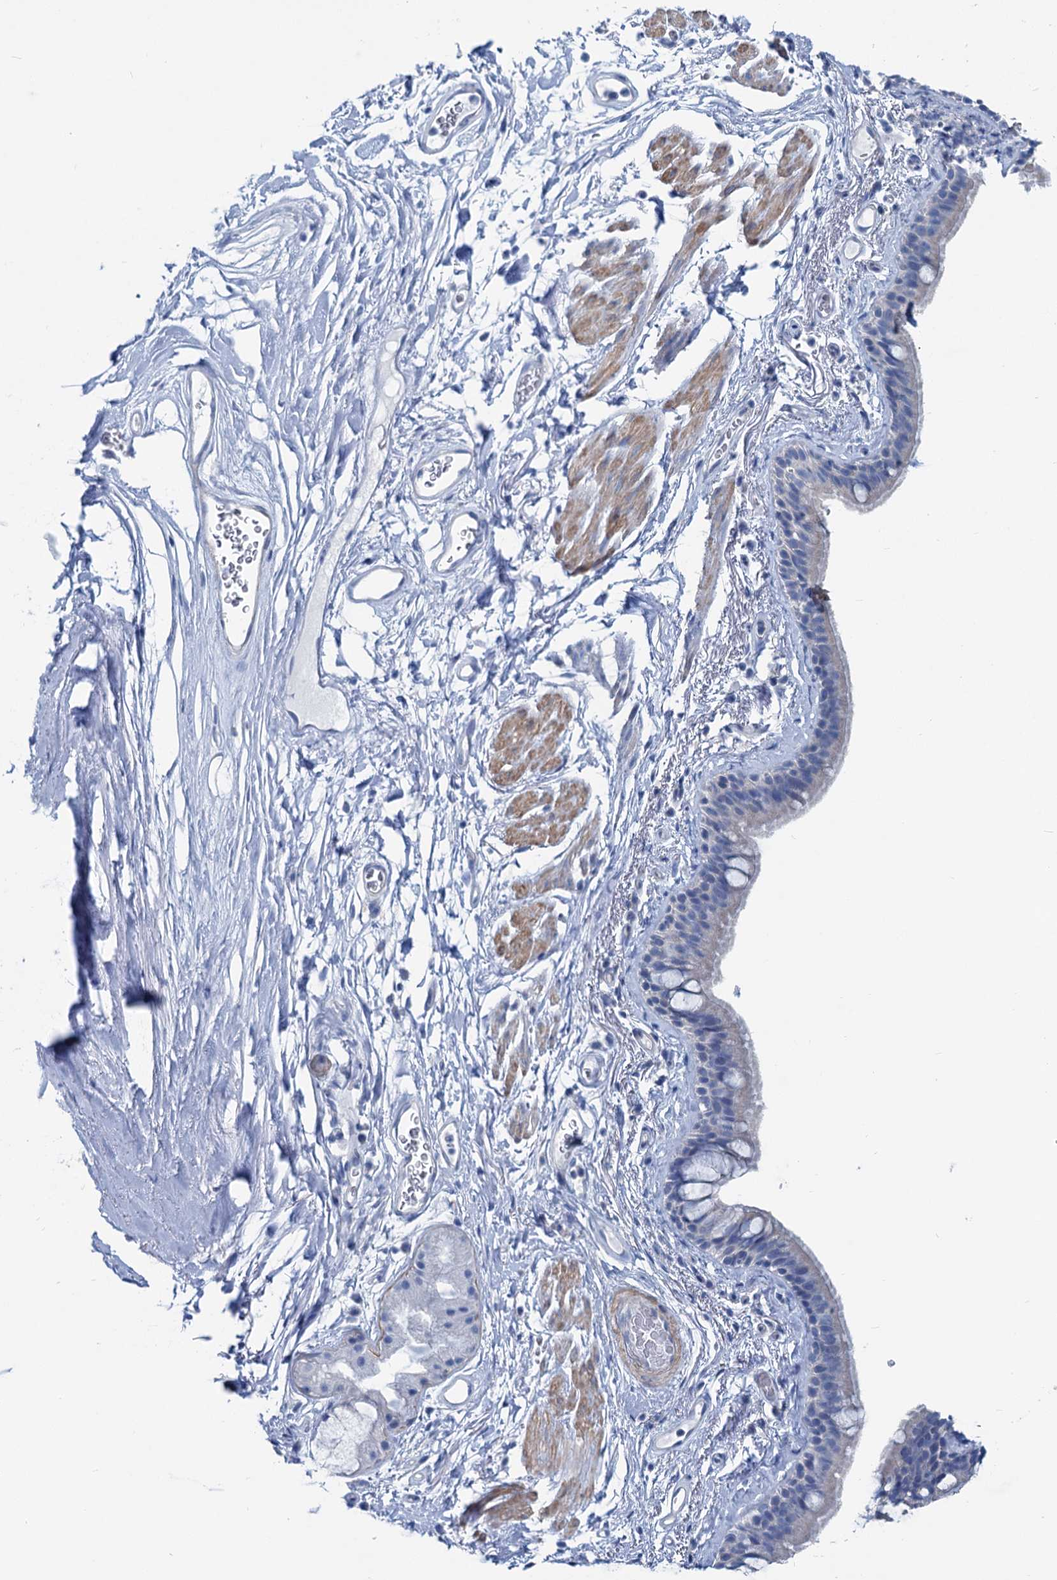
{"staining": {"intensity": "negative", "quantity": "none", "location": "none"}, "tissue": "bronchus", "cell_type": "Respiratory epithelial cells", "image_type": "normal", "snomed": [{"axis": "morphology", "description": "Normal tissue, NOS"}, {"axis": "topography", "description": "Cartilage tissue"}], "caption": "Immunohistochemical staining of unremarkable bronchus exhibits no significant expression in respiratory epithelial cells.", "gene": "SLC1A3", "patient": {"sex": "male", "age": 63}}